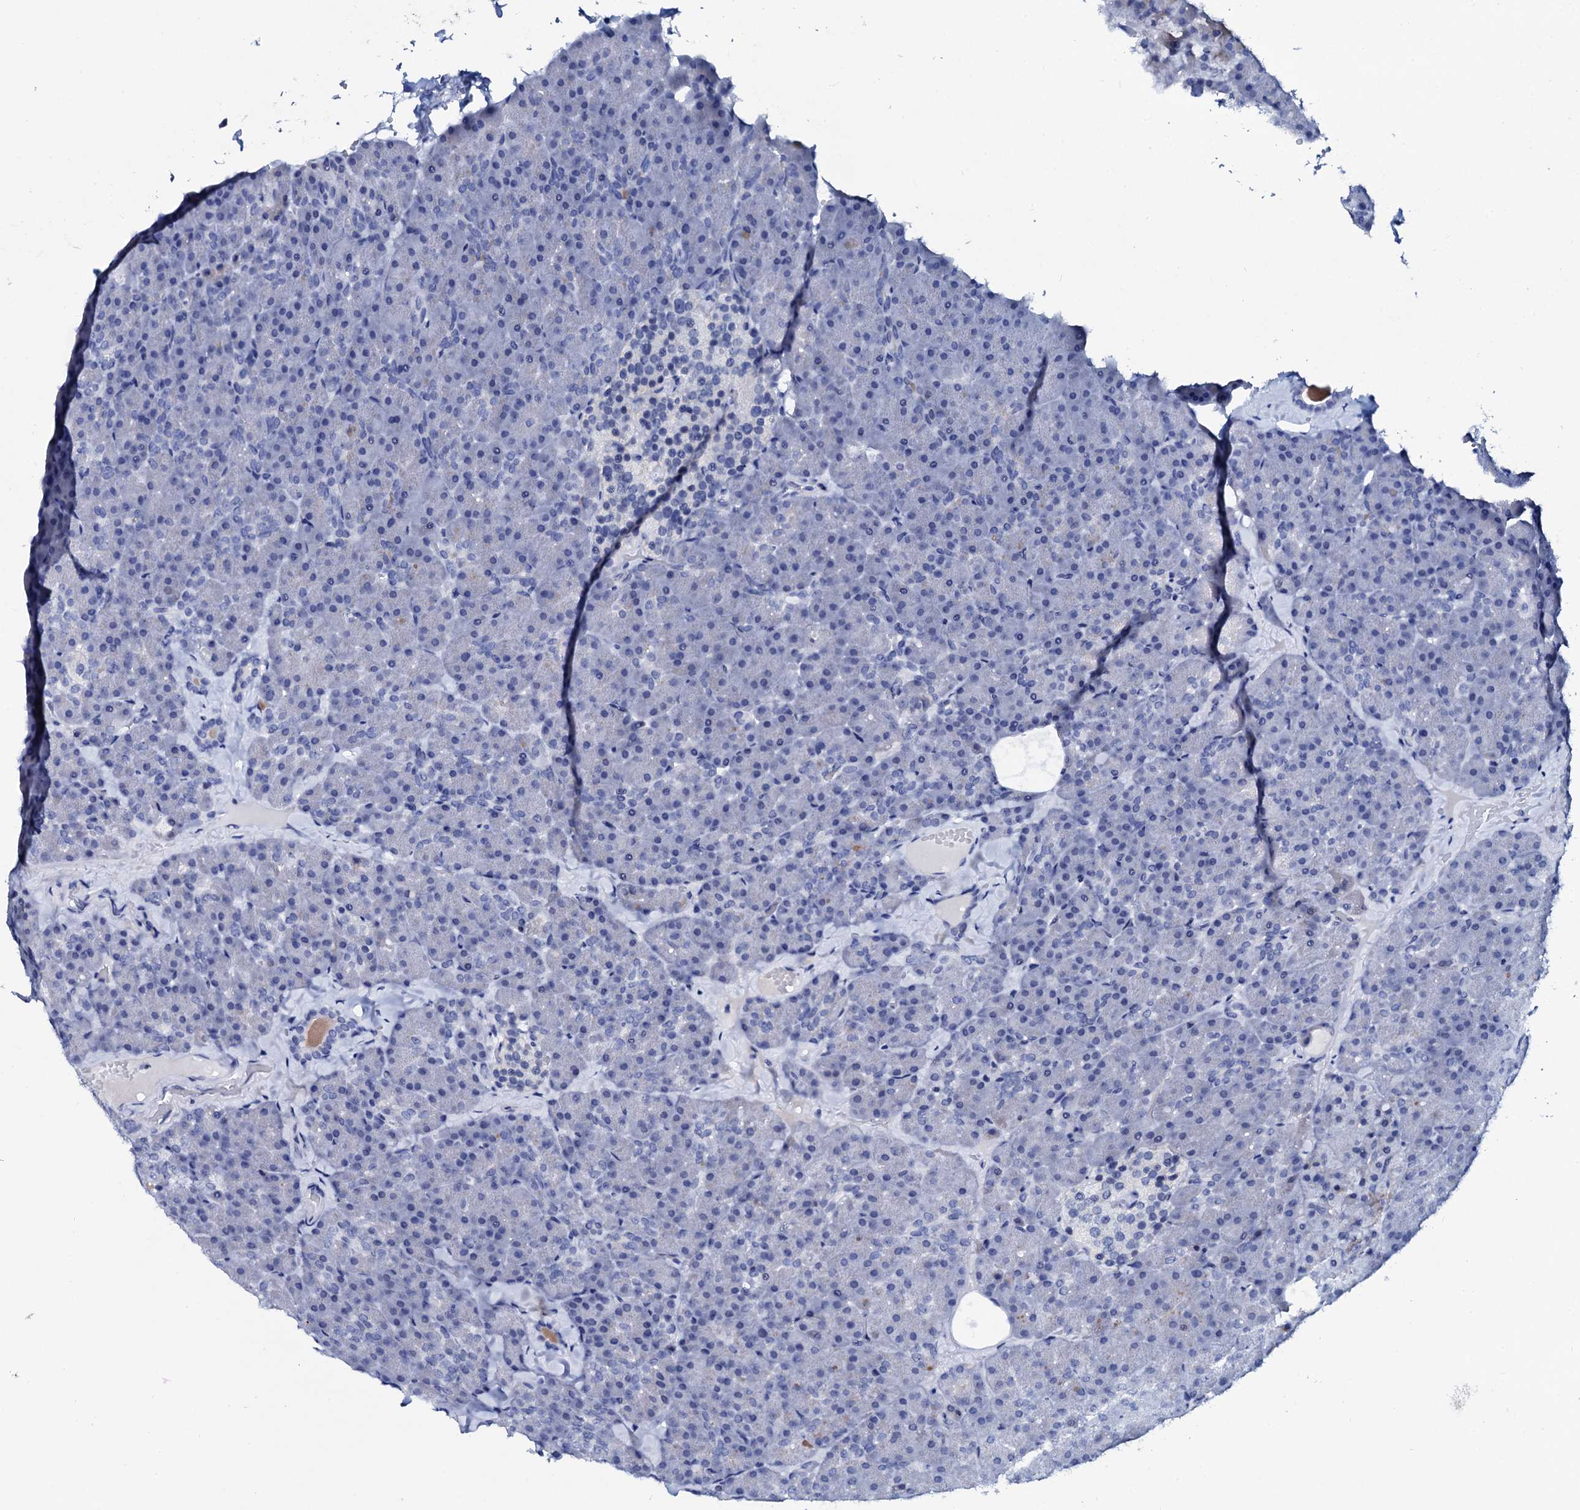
{"staining": {"intensity": "negative", "quantity": "none", "location": "none"}, "tissue": "pancreas", "cell_type": "Exocrine glandular cells", "image_type": "normal", "snomed": [{"axis": "morphology", "description": "Normal tissue, NOS"}, {"axis": "topography", "description": "Pancreas"}], "caption": "The photomicrograph shows no significant positivity in exocrine glandular cells of pancreas. The staining is performed using DAB brown chromogen with nuclei counter-stained in using hematoxylin.", "gene": "SPATA19", "patient": {"sex": "male", "age": 36}}